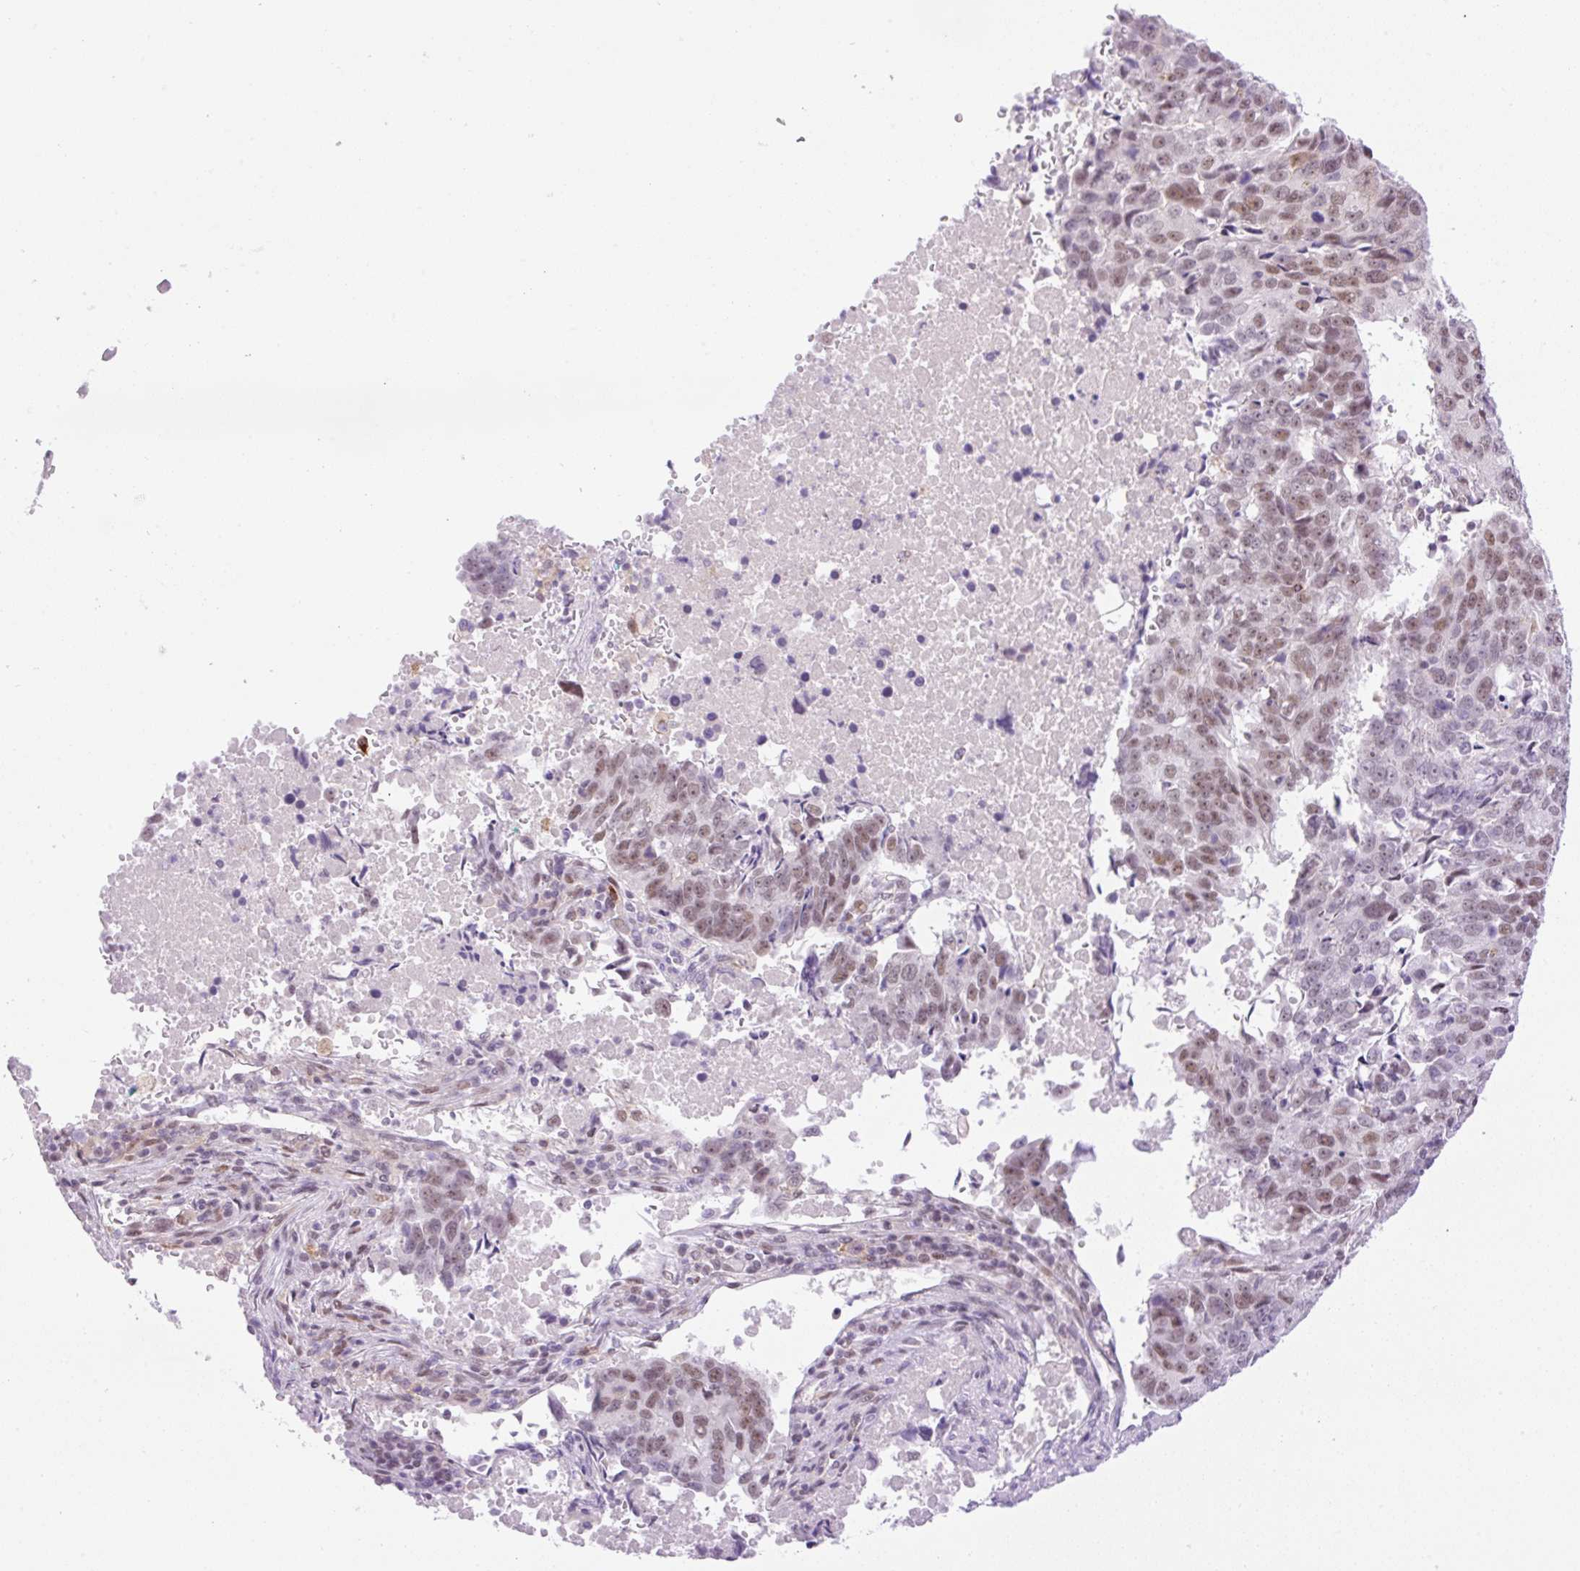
{"staining": {"intensity": "moderate", "quantity": ">75%", "location": "nuclear"}, "tissue": "lung cancer", "cell_type": "Tumor cells", "image_type": "cancer", "snomed": [{"axis": "morphology", "description": "Squamous cell carcinoma, NOS"}, {"axis": "topography", "description": "Lung"}], "caption": "Immunohistochemistry (IHC) (DAB) staining of human lung cancer (squamous cell carcinoma) reveals moderate nuclear protein expression in approximately >75% of tumor cells.", "gene": "PALM3", "patient": {"sex": "female", "age": 66}}